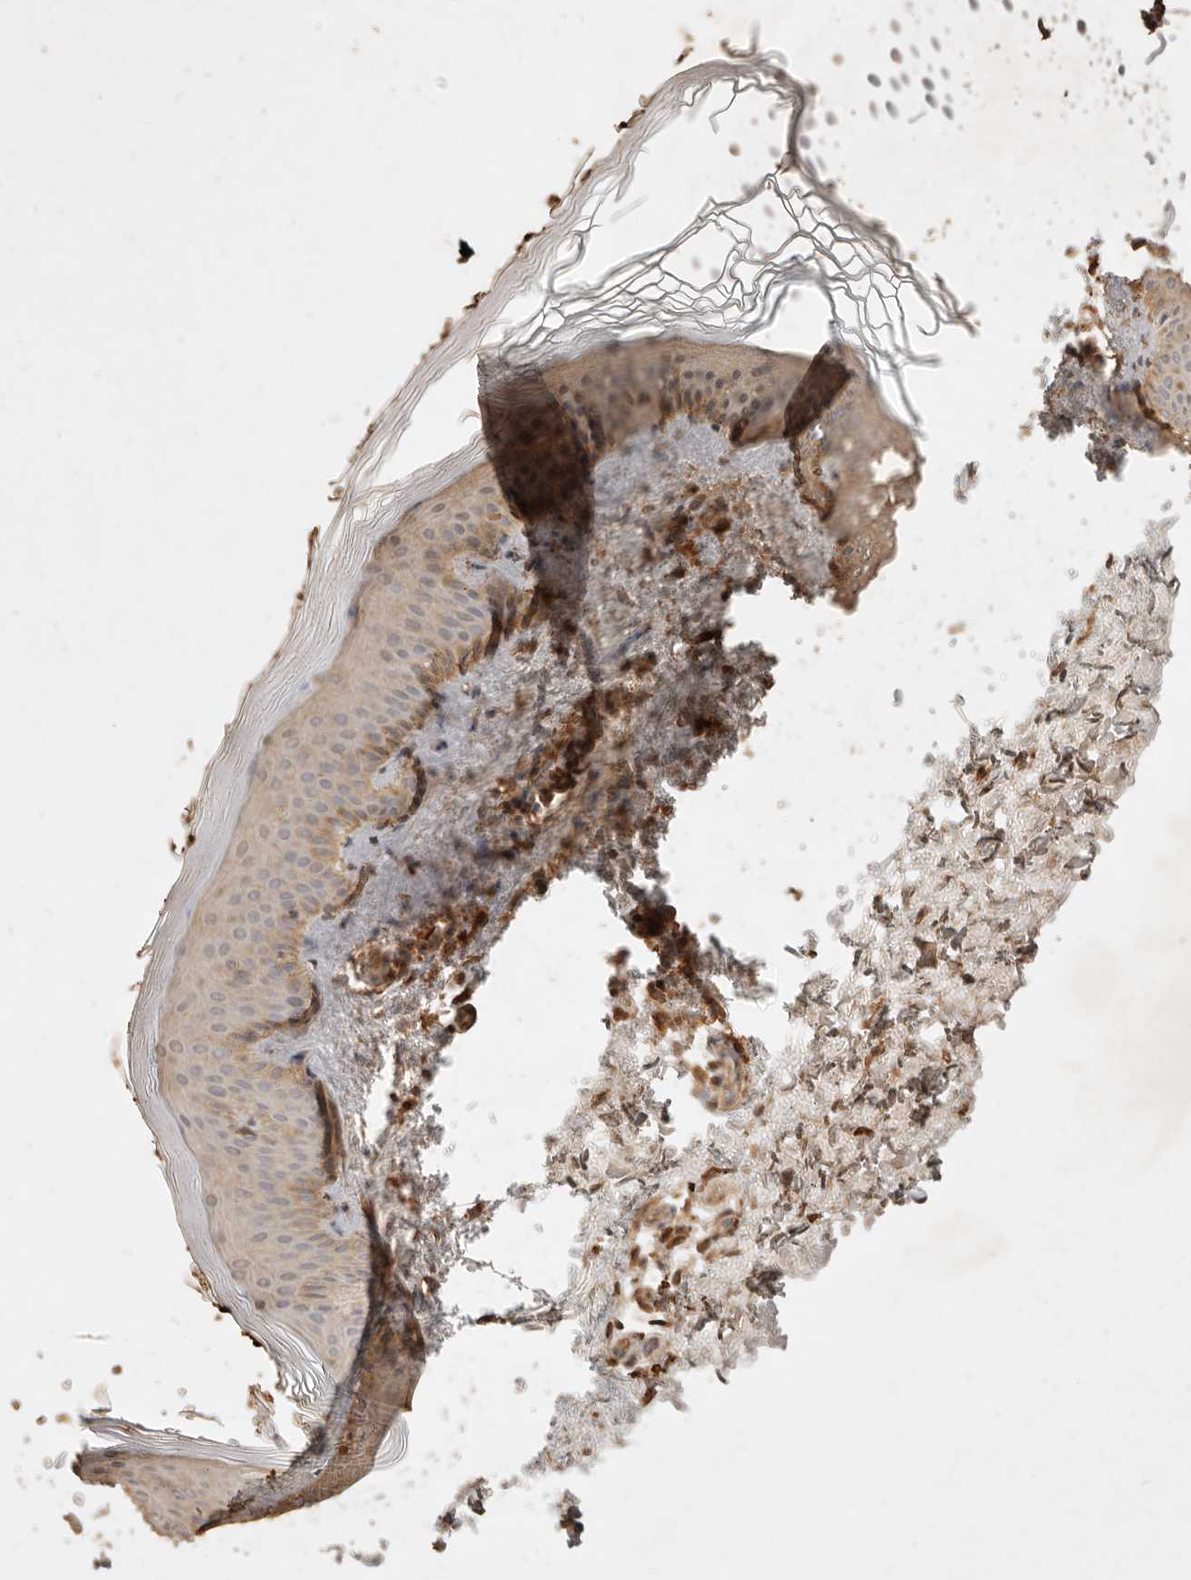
{"staining": {"intensity": "moderate", "quantity": "25%-75%", "location": "cytoplasmic/membranous"}, "tissue": "skin", "cell_type": "Fibroblasts", "image_type": "normal", "snomed": [{"axis": "morphology", "description": "Normal tissue, NOS"}, {"axis": "topography", "description": "Skin"}], "caption": "Immunohistochemical staining of unremarkable human skin reveals medium levels of moderate cytoplasmic/membranous staining in approximately 25%-75% of fibroblasts. (Brightfield microscopy of DAB IHC at high magnification).", "gene": "FAM180B", "patient": {"sex": "female", "age": 27}}